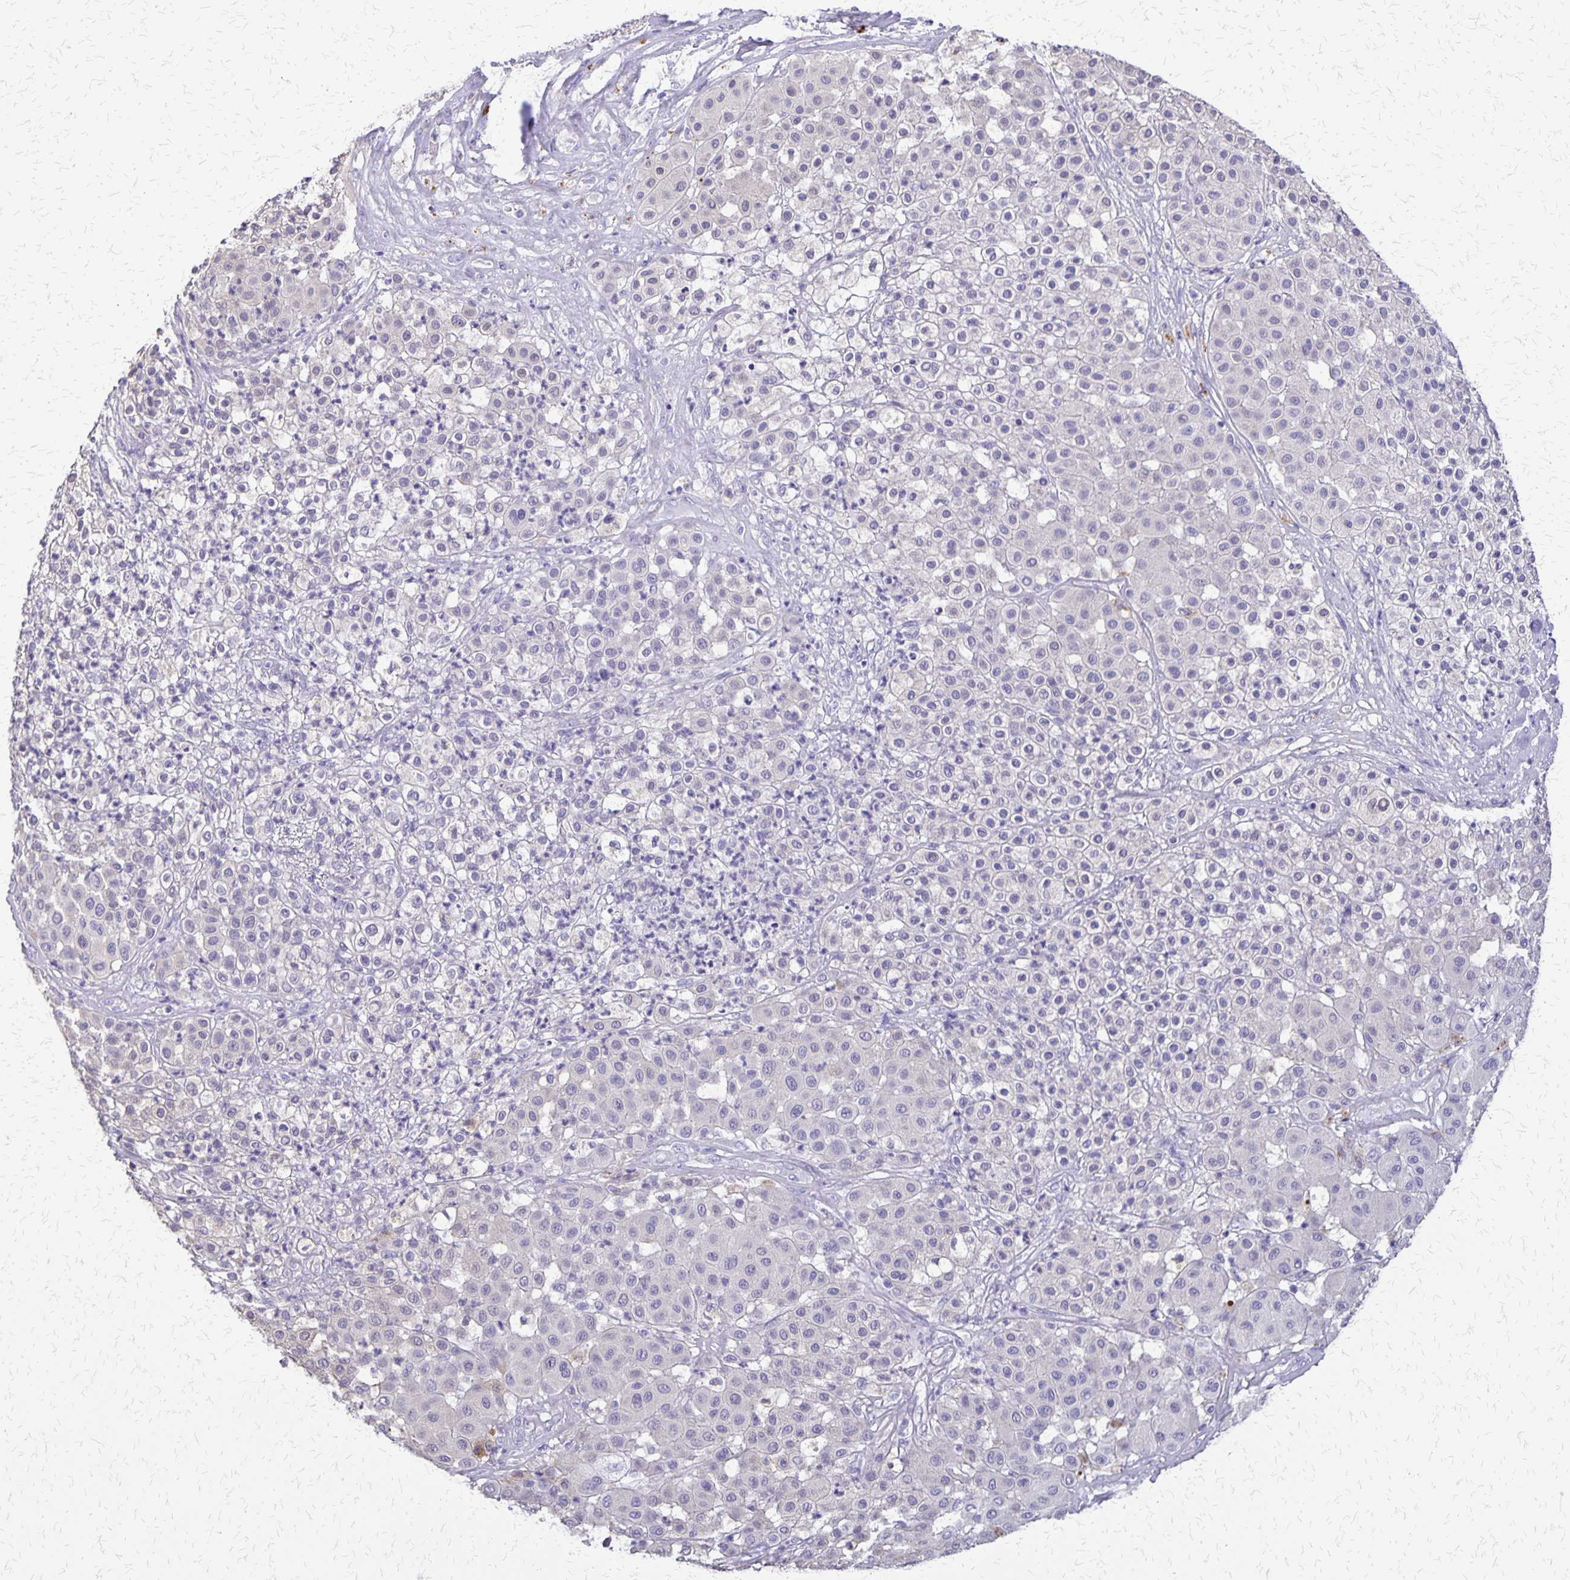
{"staining": {"intensity": "negative", "quantity": "none", "location": "none"}, "tissue": "melanoma", "cell_type": "Tumor cells", "image_type": "cancer", "snomed": [{"axis": "morphology", "description": "Malignant melanoma, Metastatic site"}, {"axis": "topography", "description": "Smooth muscle"}], "caption": "Immunohistochemical staining of malignant melanoma (metastatic site) reveals no significant positivity in tumor cells. The staining is performed using DAB (3,3'-diaminobenzidine) brown chromogen with nuclei counter-stained in using hematoxylin.", "gene": "SI", "patient": {"sex": "male", "age": 41}}